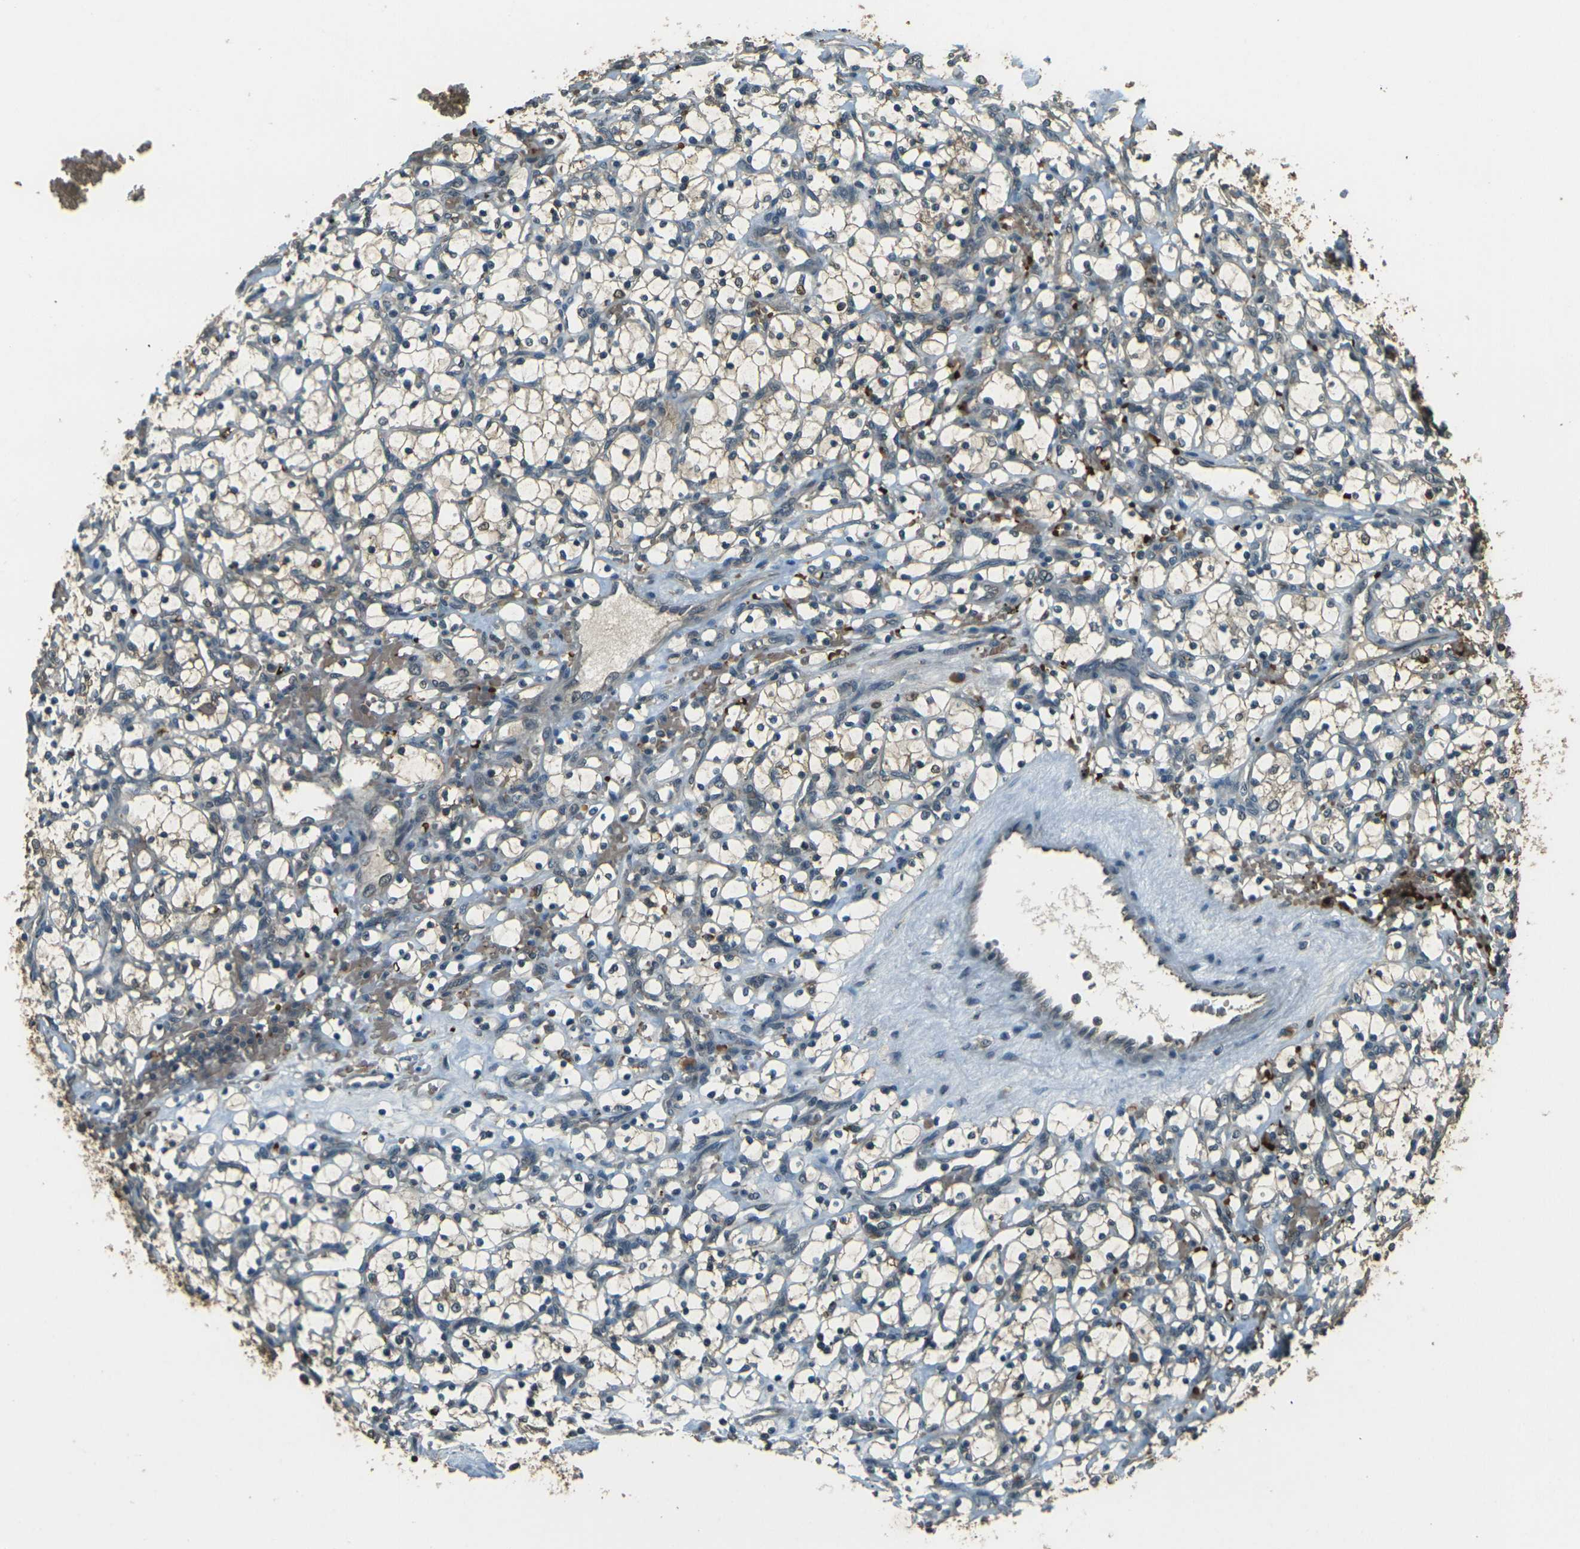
{"staining": {"intensity": "weak", "quantity": ">75%", "location": "cytoplasmic/membranous"}, "tissue": "renal cancer", "cell_type": "Tumor cells", "image_type": "cancer", "snomed": [{"axis": "morphology", "description": "Adenocarcinoma, NOS"}, {"axis": "topography", "description": "Kidney"}], "caption": "The photomicrograph reveals immunohistochemical staining of renal cancer (adenocarcinoma). There is weak cytoplasmic/membranous expression is appreciated in approximately >75% of tumor cells. Using DAB (3,3'-diaminobenzidine) (brown) and hematoxylin (blue) stains, captured at high magnification using brightfield microscopy.", "gene": "TOR1A", "patient": {"sex": "female", "age": 69}}